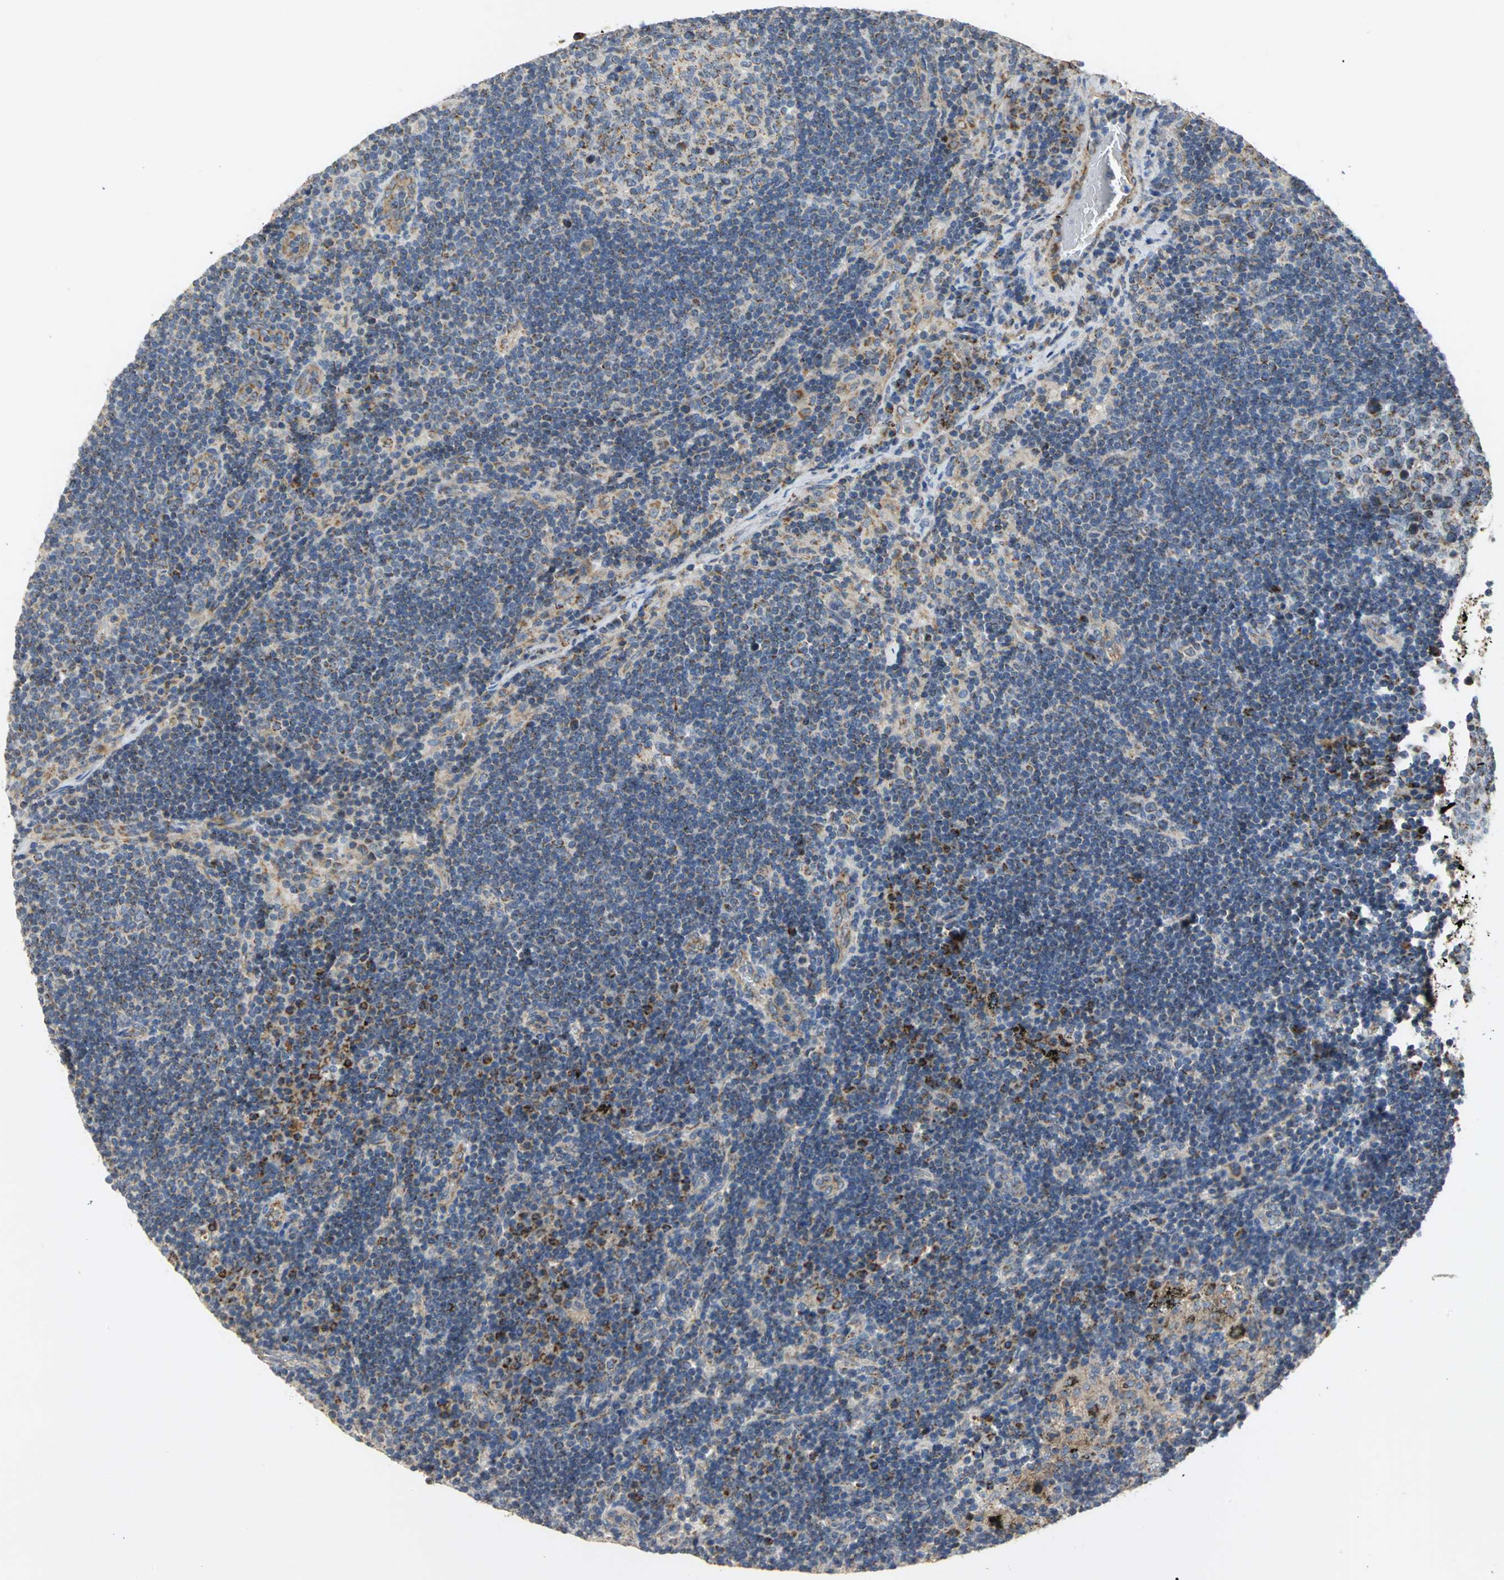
{"staining": {"intensity": "strong", "quantity": ">75%", "location": "cytoplasmic/membranous"}, "tissue": "lymph node", "cell_type": "Germinal center cells", "image_type": "normal", "snomed": [{"axis": "morphology", "description": "Normal tissue, NOS"}, {"axis": "morphology", "description": "Squamous cell carcinoma, metastatic, NOS"}, {"axis": "topography", "description": "Lymph node"}], "caption": "A photomicrograph of human lymph node stained for a protein demonstrates strong cytoplasmic/membranous brown staining in germinal center cells. (brown staining indicates protein expression, while blue staining denotes nuclei).", "gene": "NDUFB5", "patient": {"sex": "female", "age": 53}}